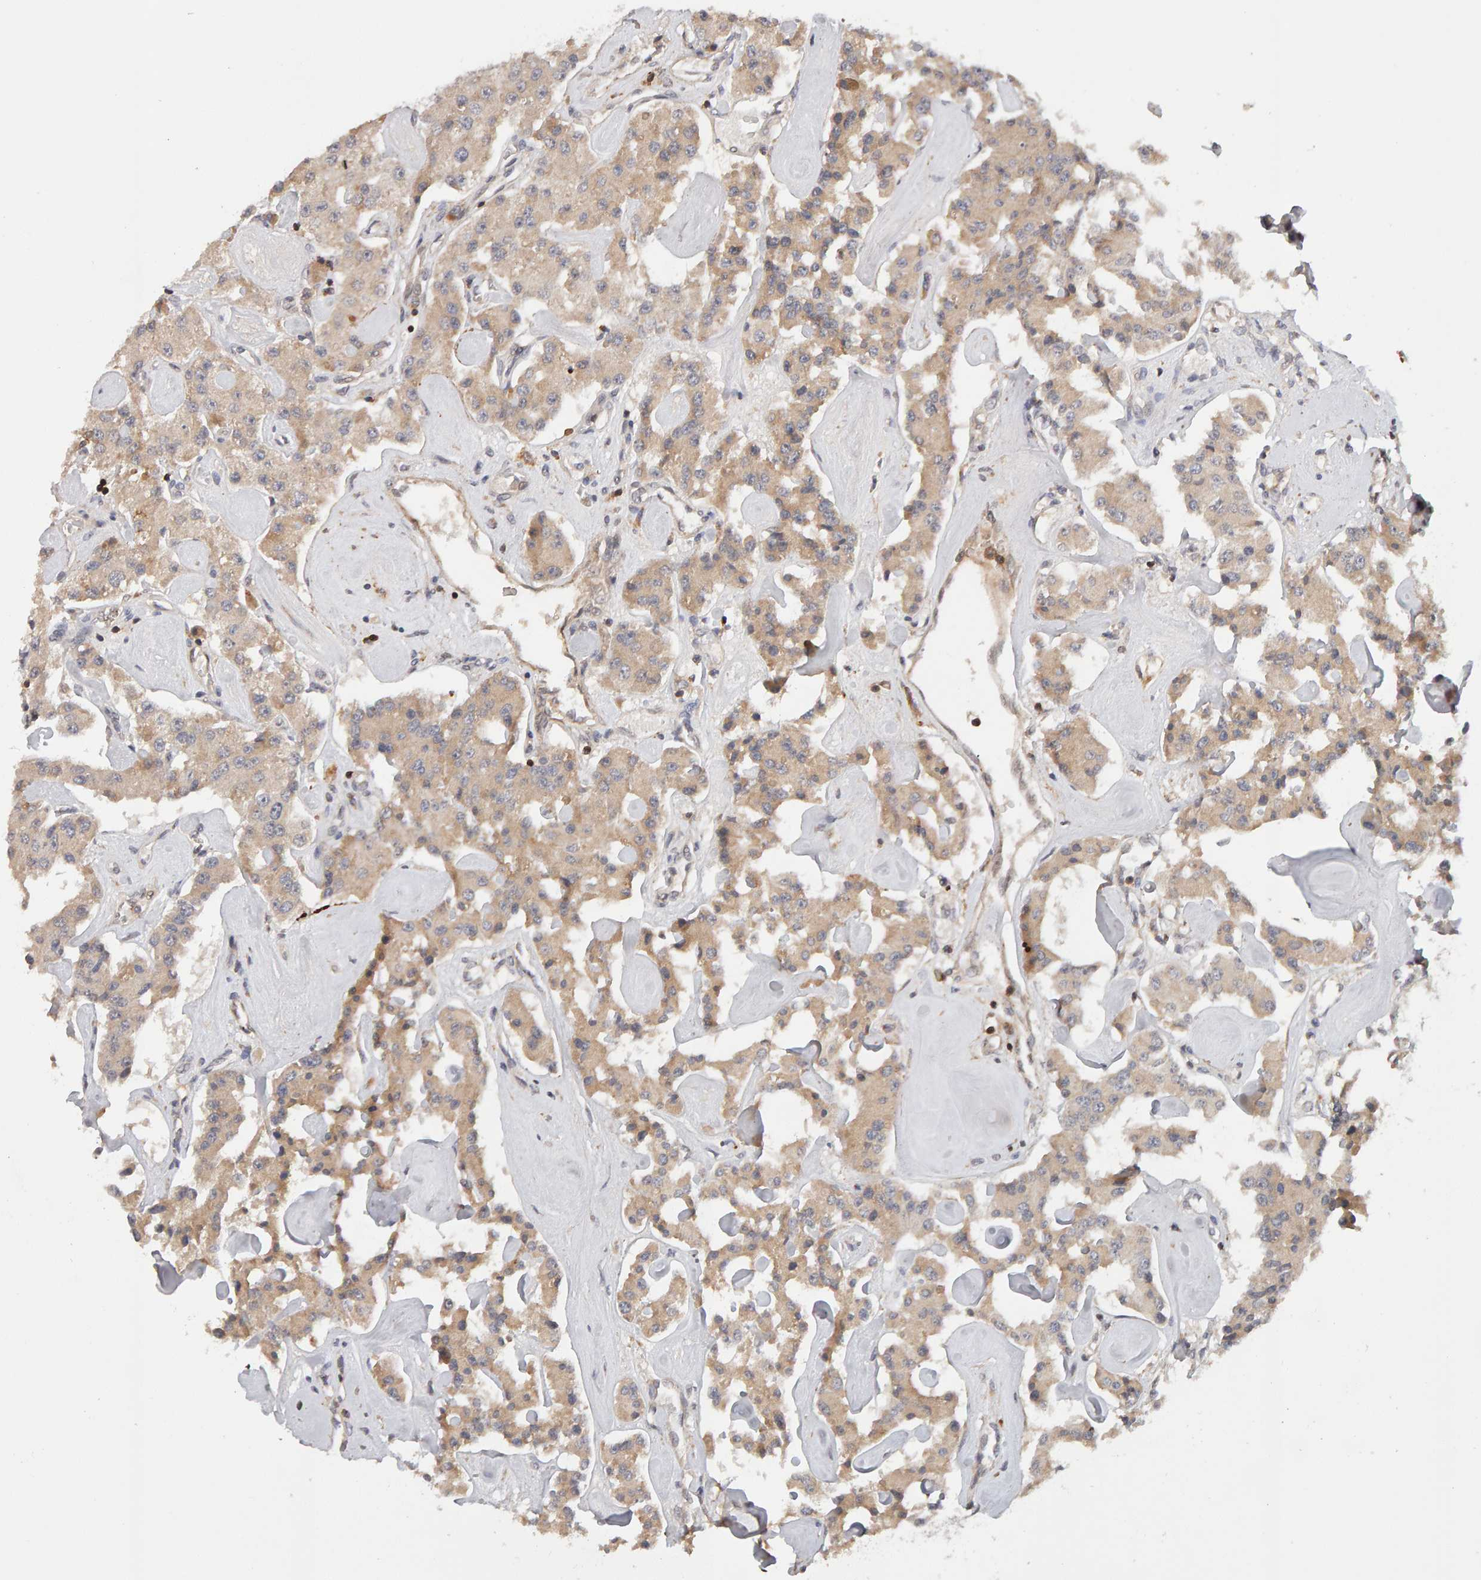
{"staining": {"intensity": "moderate", "quantity": "25%-75%", "location": "cytoplasmic/membranous"}, "tissue": "carcinoid", "cell_type": "Tumor cells", "image_type": "cancer", "snomed": [{"axis": "morphology", "description": "Carcinoid, malignant, NOS"}, {"axis": "topography", "description": "Pancreas"}], "caption": "Immunohistochemical staining of human carcinoid exhibits medium levels of moderate cytoplasmic/membranous protein expression in about 25%-75% of tumor cells.", "gene": "NUDCD1", "patient": {"sex": "male", "age": 41}}